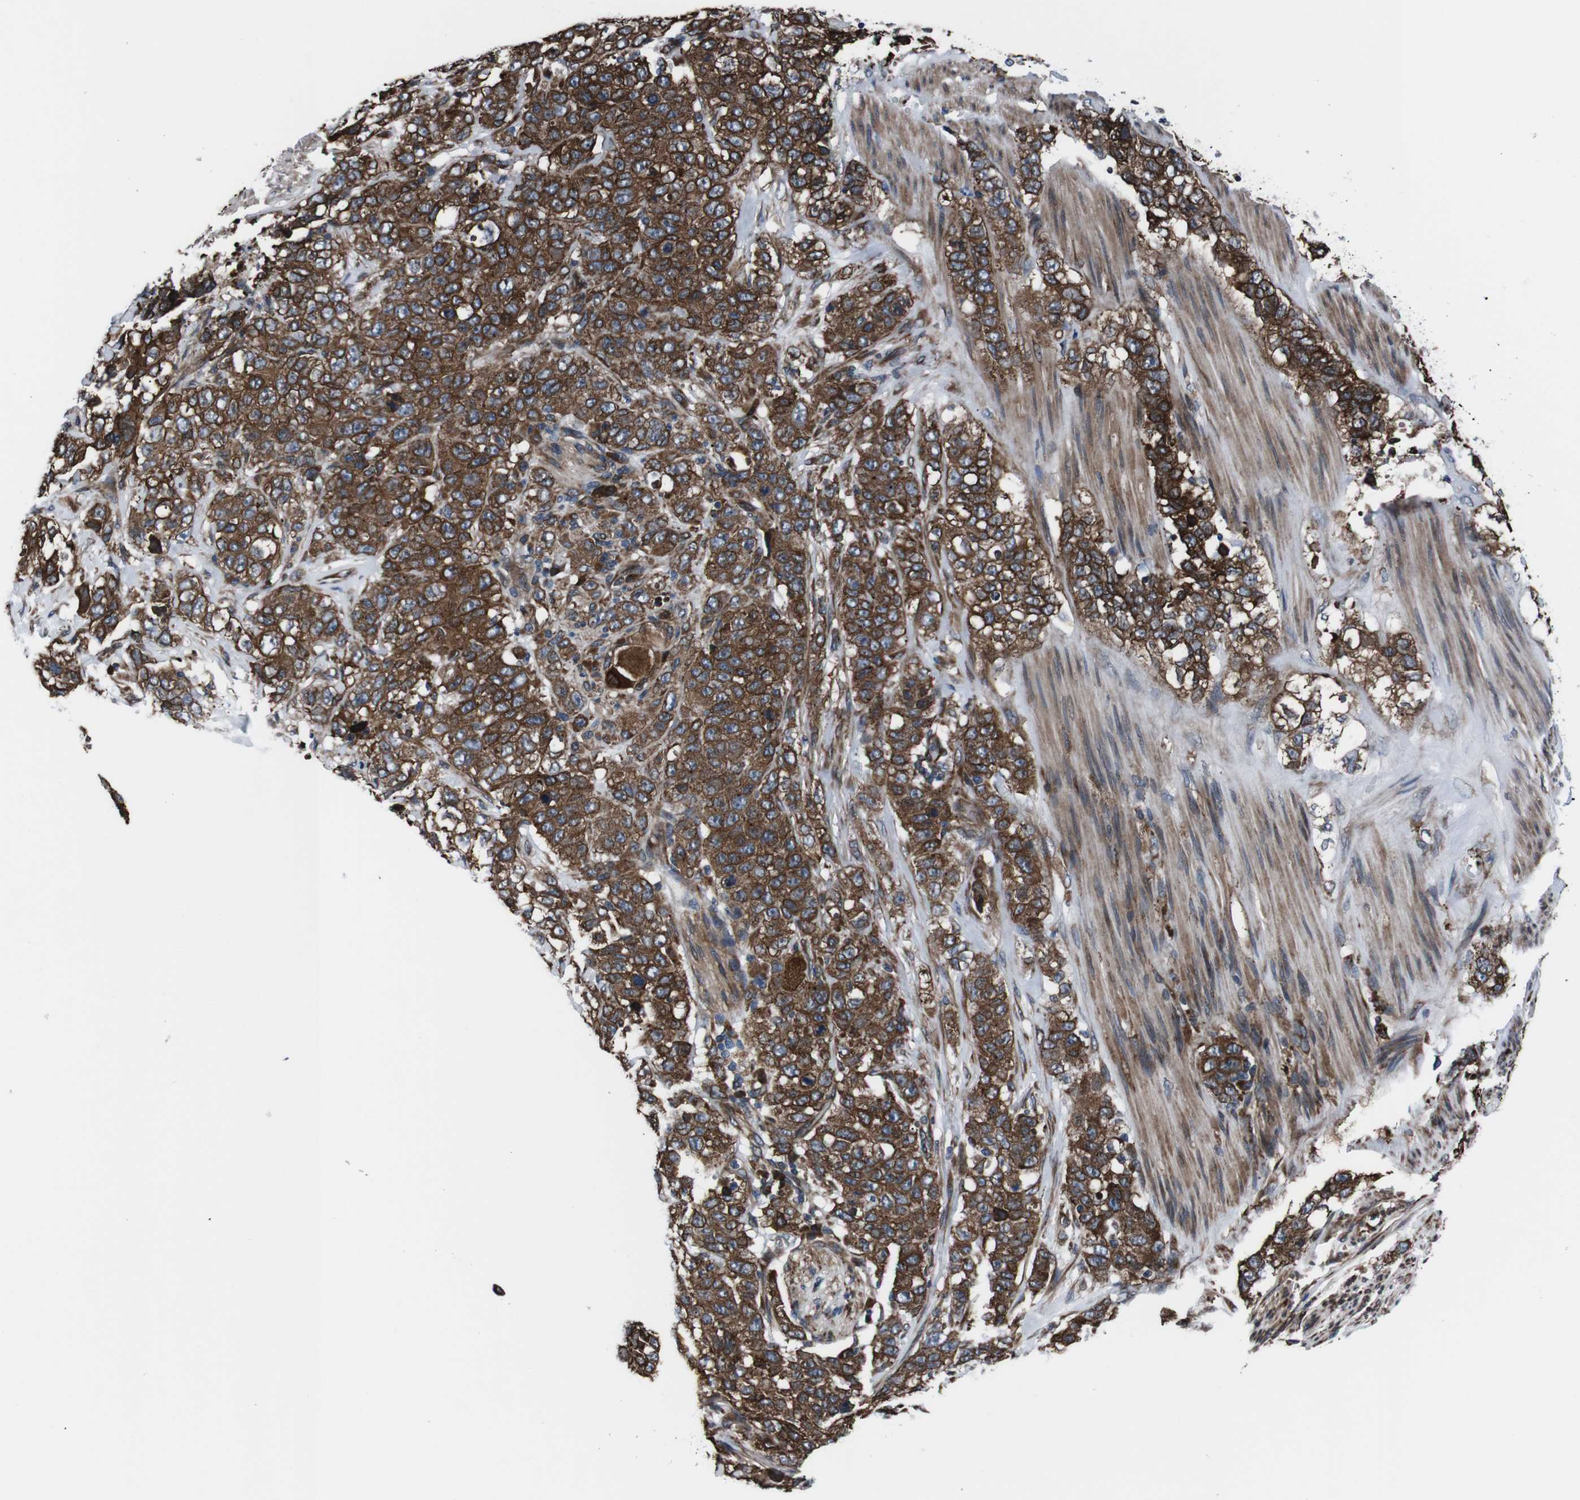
{"staining": {"intensity": "strong", "quantity": ">75%", "location": "cytoplasmic/membranous"}, "tissue": "stomach cancer", "cell_type": "Tumor cells", "image_type": "cancer", "snomed": [{"axis": "morphology", "description": "Adenocarcinoma, NOS"}, {"axis": "topography", "description": "Stomach"}], "caption": "Protein staining by IHC reveals strong cytoplasmic/membranous positivity in approximately >75% of tumor cells in adenocarcinoma (stomach).", "gene": "EIF4A2", "patient": {"sex": "male", "age": 48}}